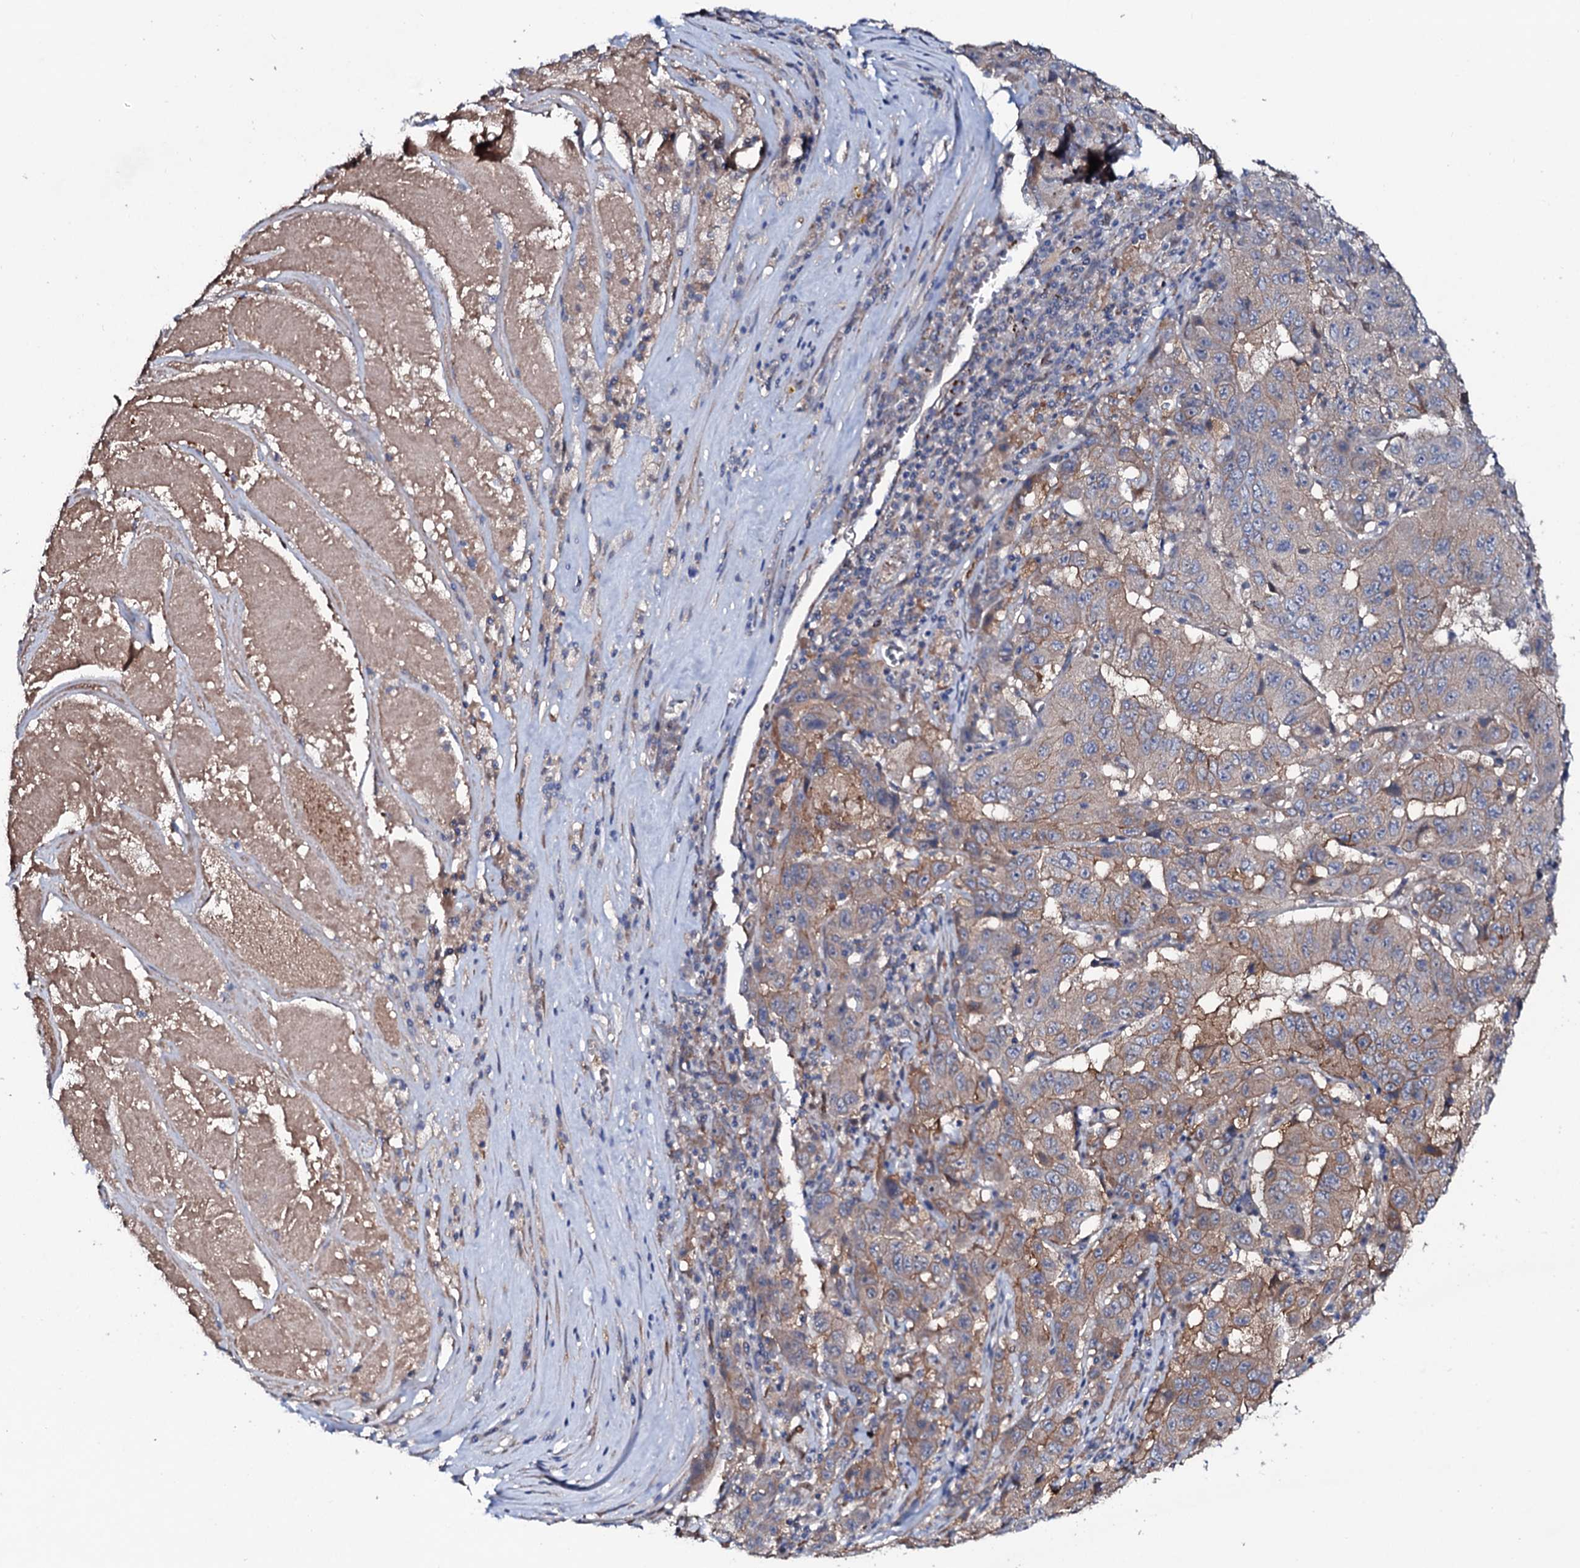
{"staining": {"intensity": "moderate", "quantity": "25%-75%", "location": "cytoplasmic/membranous"}, "tissue": "pancreatic cancer", "cell_type": "Tumor cells", "image_type": "cancer", "snomed": [{"axis": "morphology", "description": "Adenocarcinoma, NOS"}, {"axis": "topography", "description": "Pancreas"}], "caption": "Approximately 25%-75% of tumor cells in human adenocarcinoma (pancreatic) display moderate cytoplasmic/membranous protein staining as visualized by brown immunohistochemical staining.", "gene": "PPP1R3D", "patient": {"sex": "male", "age": 63}}